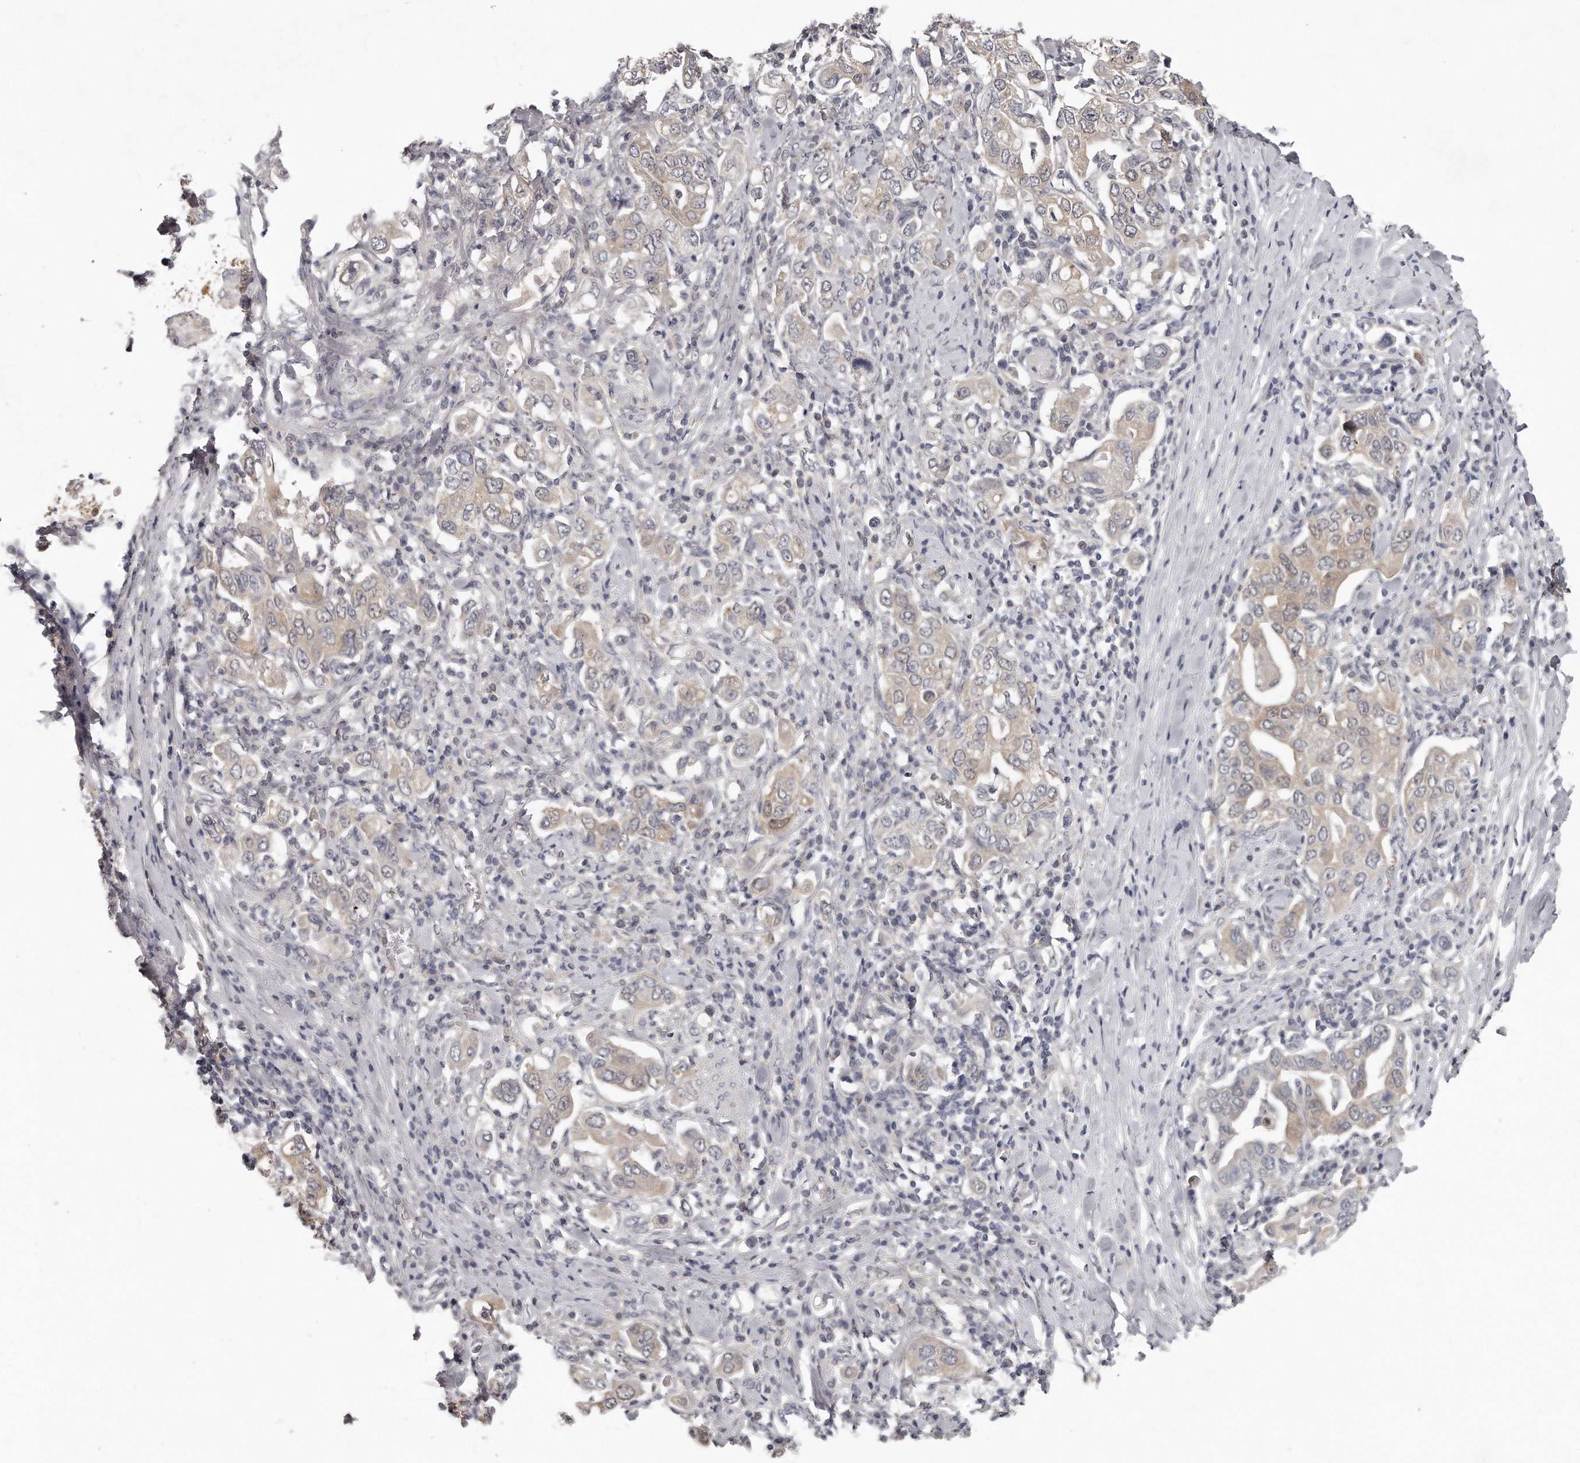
{"staining": {"intensity": "moderate", "quantity": ">75%", "location": "cytoplasmic/membranous"}, "tissue": "stomach cancer", "cell_type": "Tumor cells", "image_type": "cancer", "snomed": [{"axis": "morphology", "description": "Adenocarcinoma, NOS"}, {"axis": "topography", "description": "Stomach, upper"}], "caption": "Immunohistochemical staining of human adenocarcinoma (stomach) exhibits moderate cytoplasmic/membranous protein expression in about >75% of tumor cells.", "gene": "GGCT", "patient": {"sex": "male", "age": 62}}